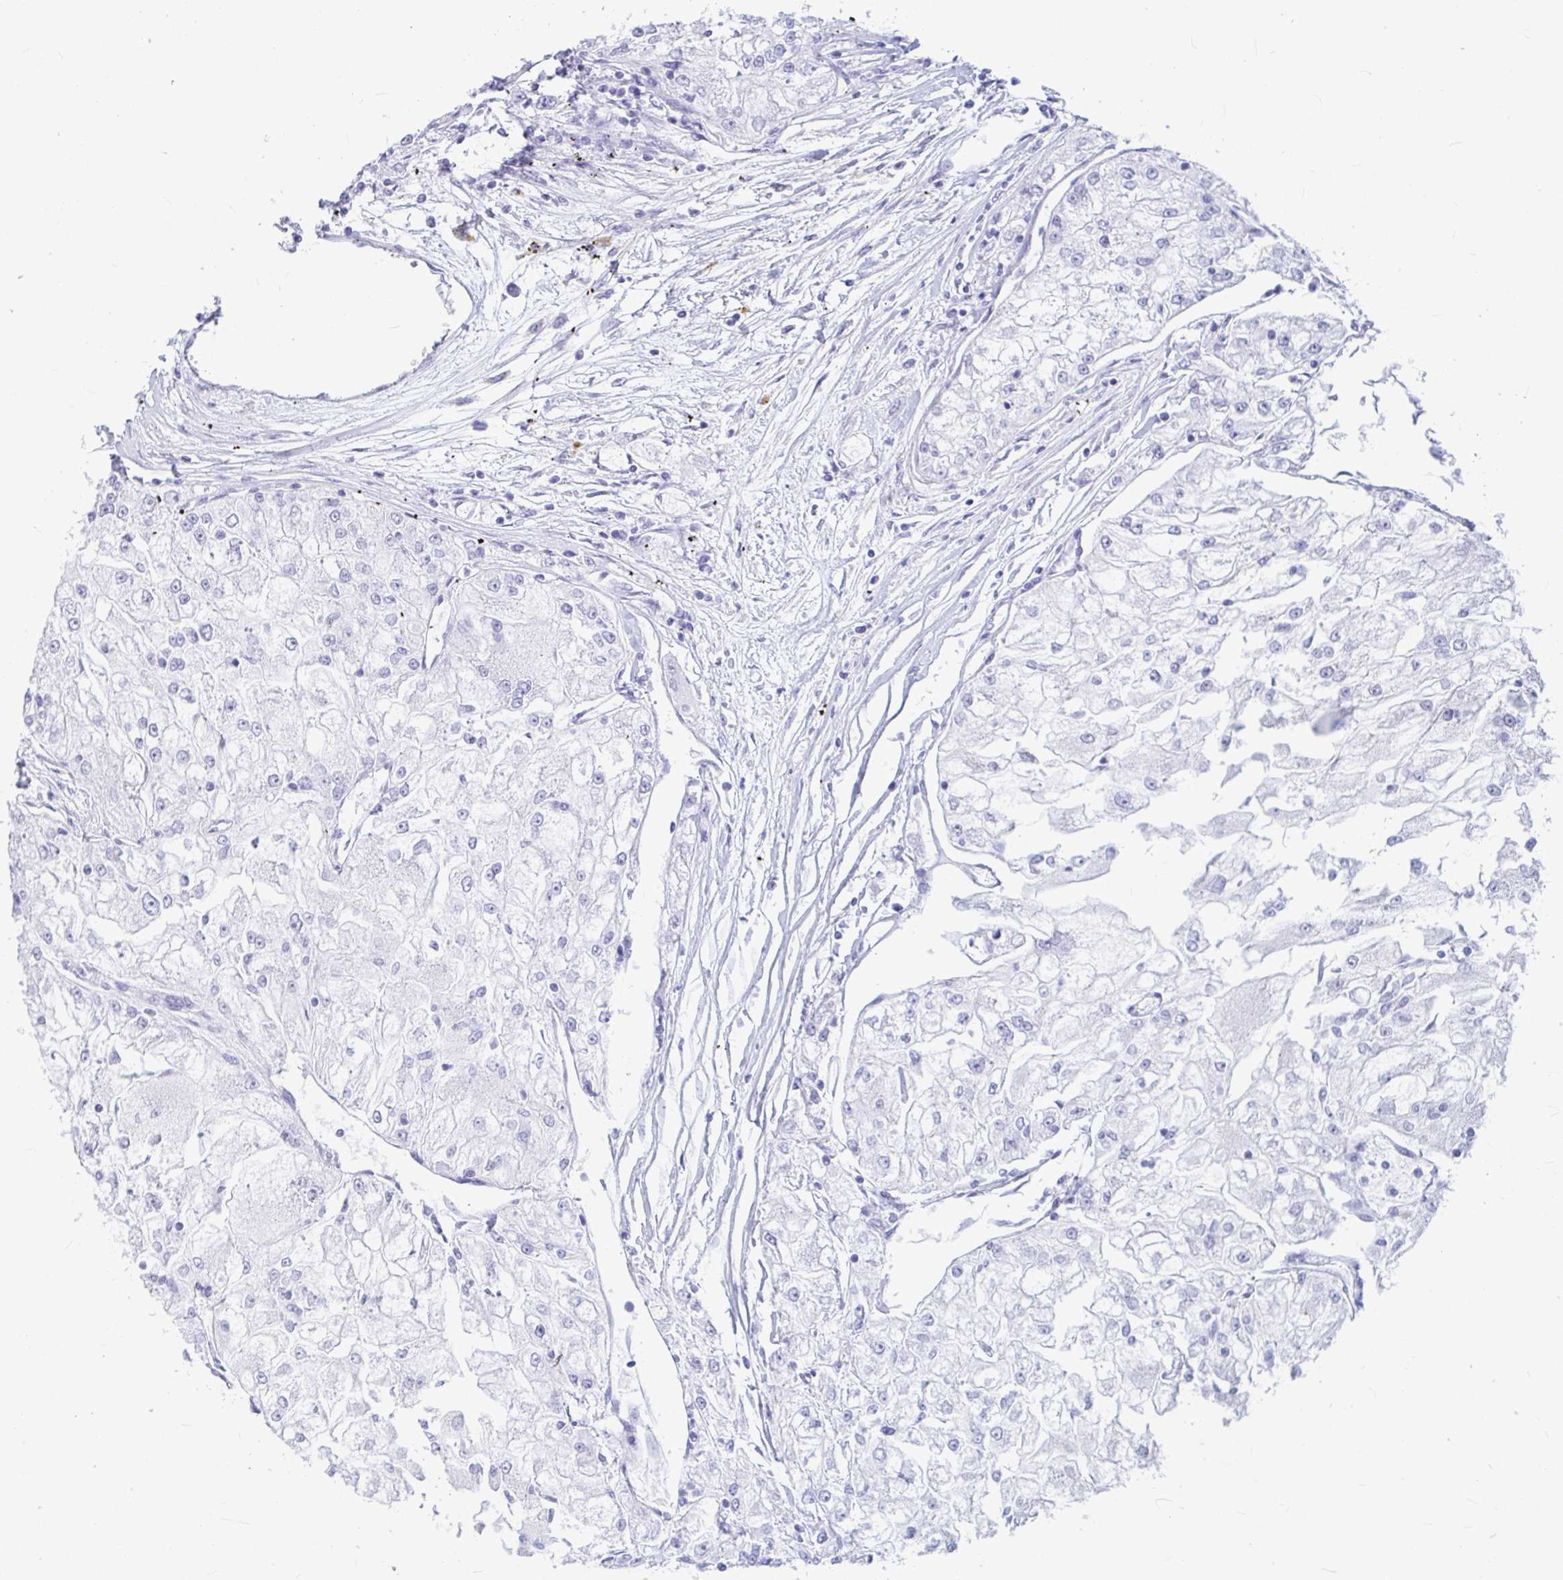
{"staining": {"intensity": "negative", "quantity": "none", "location": "none"}, "tissue": "renal cancer", "cell_type": "Tumor cells", "image_type": "cancer", "snomed": [{"axis": "morphology", "description": "Adenocarcinoma, NOS"}, {"axis": "topography", "description": "Kidney"}], "caption": "A micrograph of human renal cancer is negative for staining in tumor cells.", "gene": "OR5J2", "patient": {"sex": "female", "age": 72}}